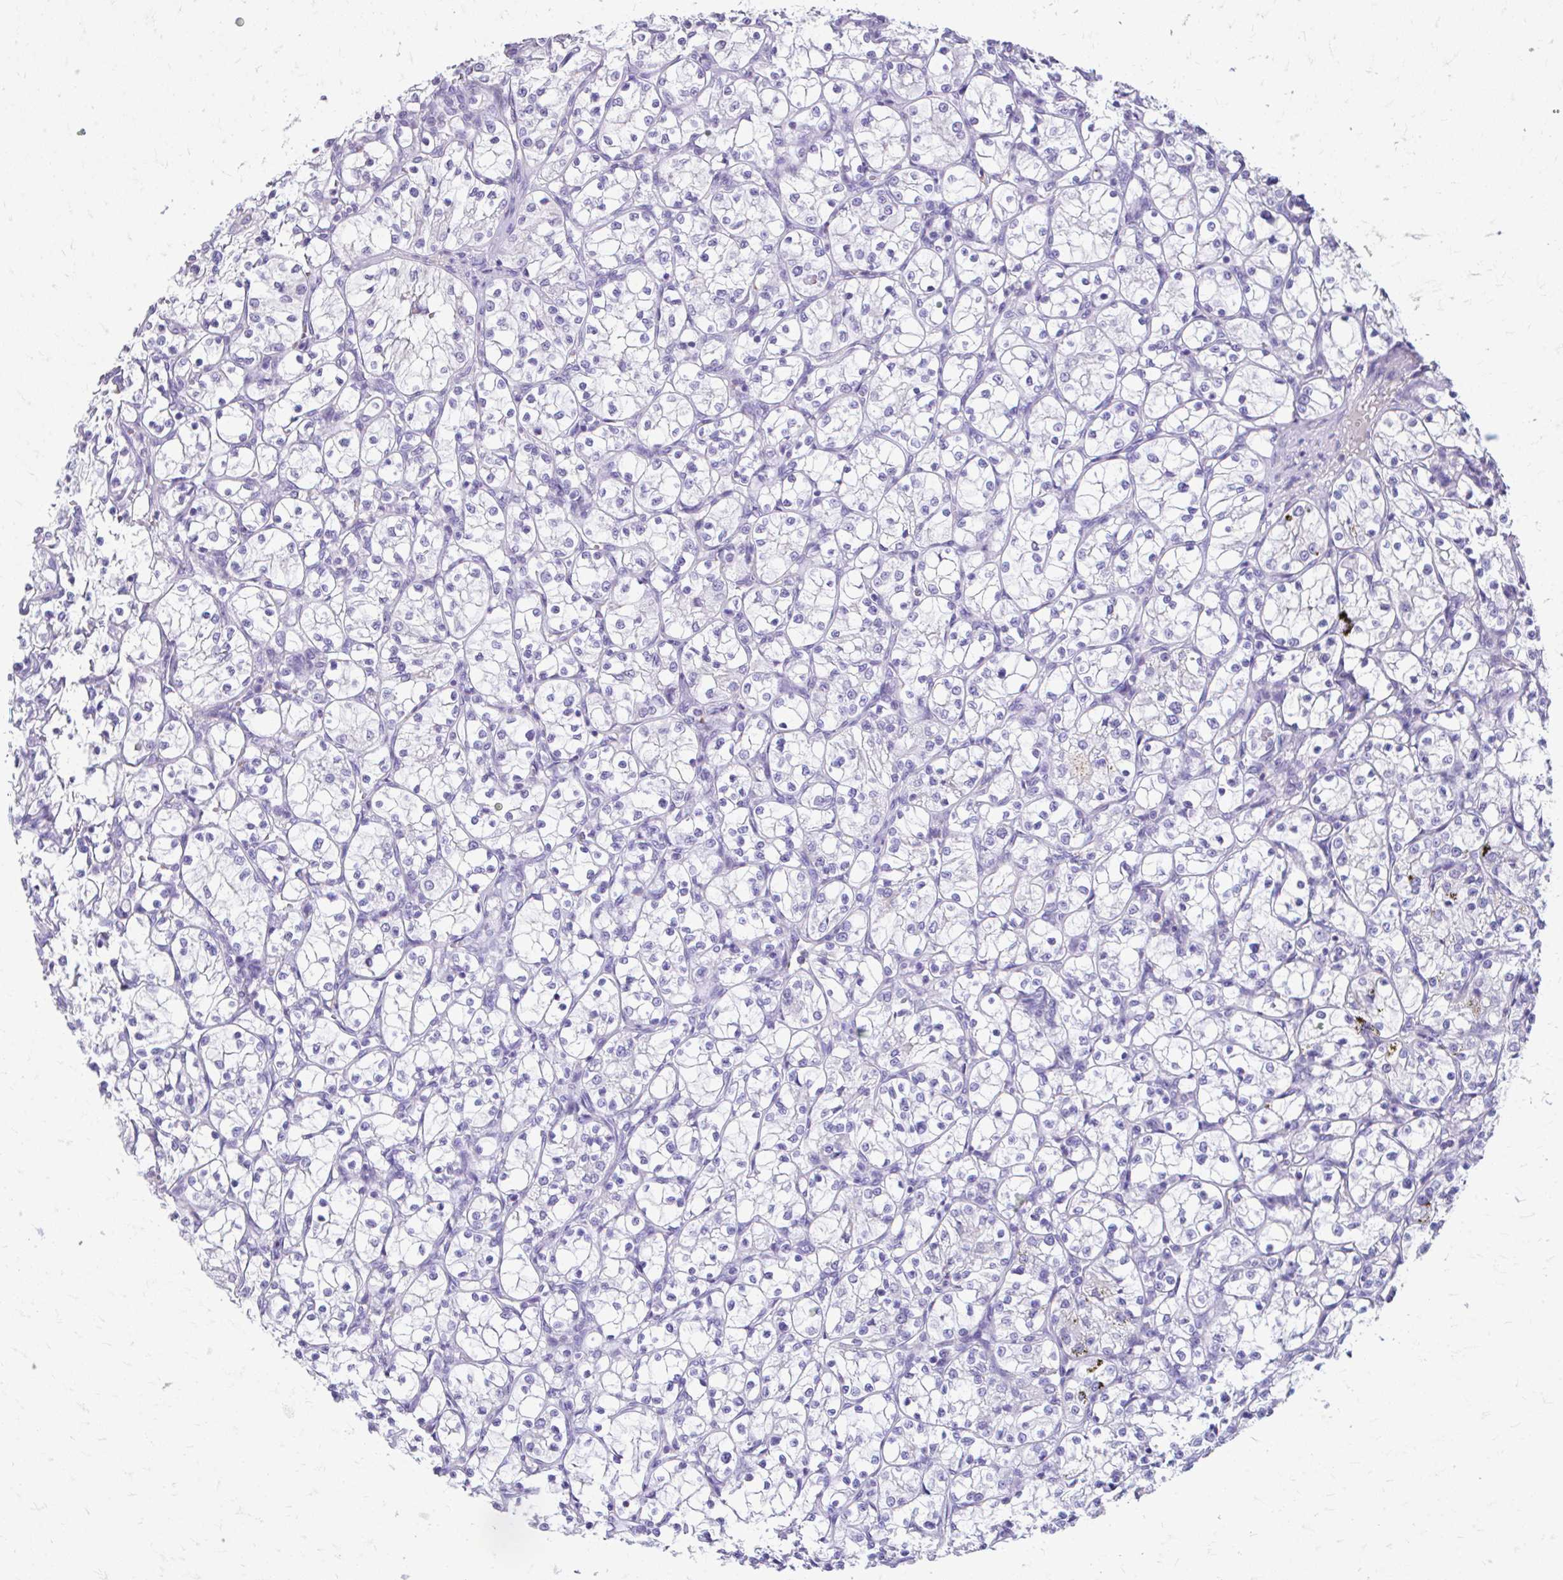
{"staining": {"intensity": "negative", "quantity": "none", "location": "none"}, "tissue": "renal cancer", "cell_type": "Tumor cells", "image_type": "cancer", "snomed": [{"axis": "morphology", "description": "Adenocarcinoma, NOS"}, {"axis": "topography", "description": "Kidney"}], "caption": "DAB (3,3'-diaminobenzidine) immunohistochemical staining of renal cancer (adenocarcinoma) displays no significant staining in tumor cells.", "gene": "CFH", "patient": {"sex": "female", "age": 69}}